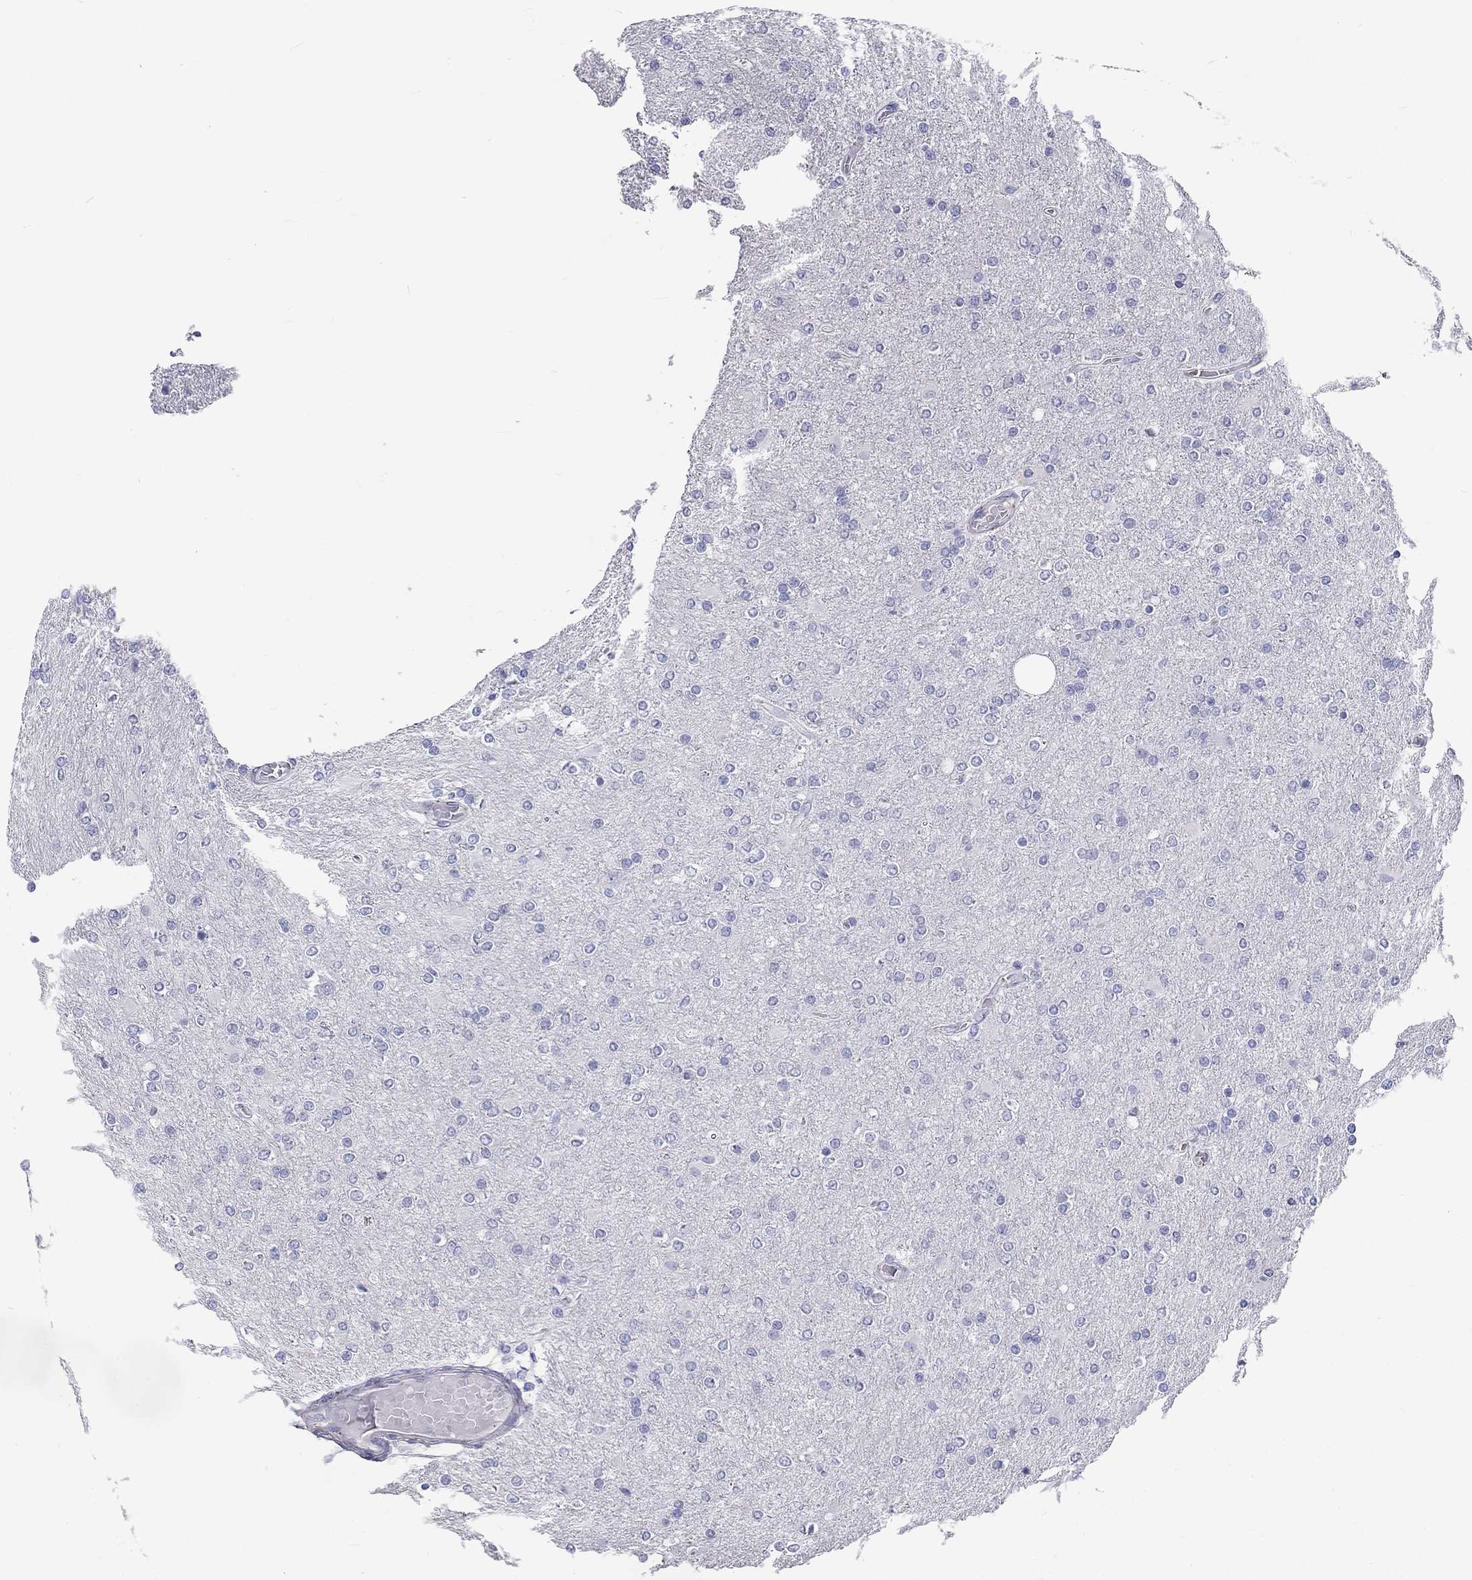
{"staining": {"intensity": "negative", "quantity": "none", "location": "none"}, "tissue": "glioma", "cell_type": "Tumor cells", "image_type": "cancer", "snomed": [{"axis": "morphology", "description": "Glioma, malignant, High grade"}, {"axis": "topography", "description": "Cerebral cortex"}], "caption": "DAB (3,3'-diaminobenzidine) immunohistochemical staining of glioma displays no significant expression in tumor cells.", "gene": "DNALI1", "patient": {"sex": "male", "age": 70}}